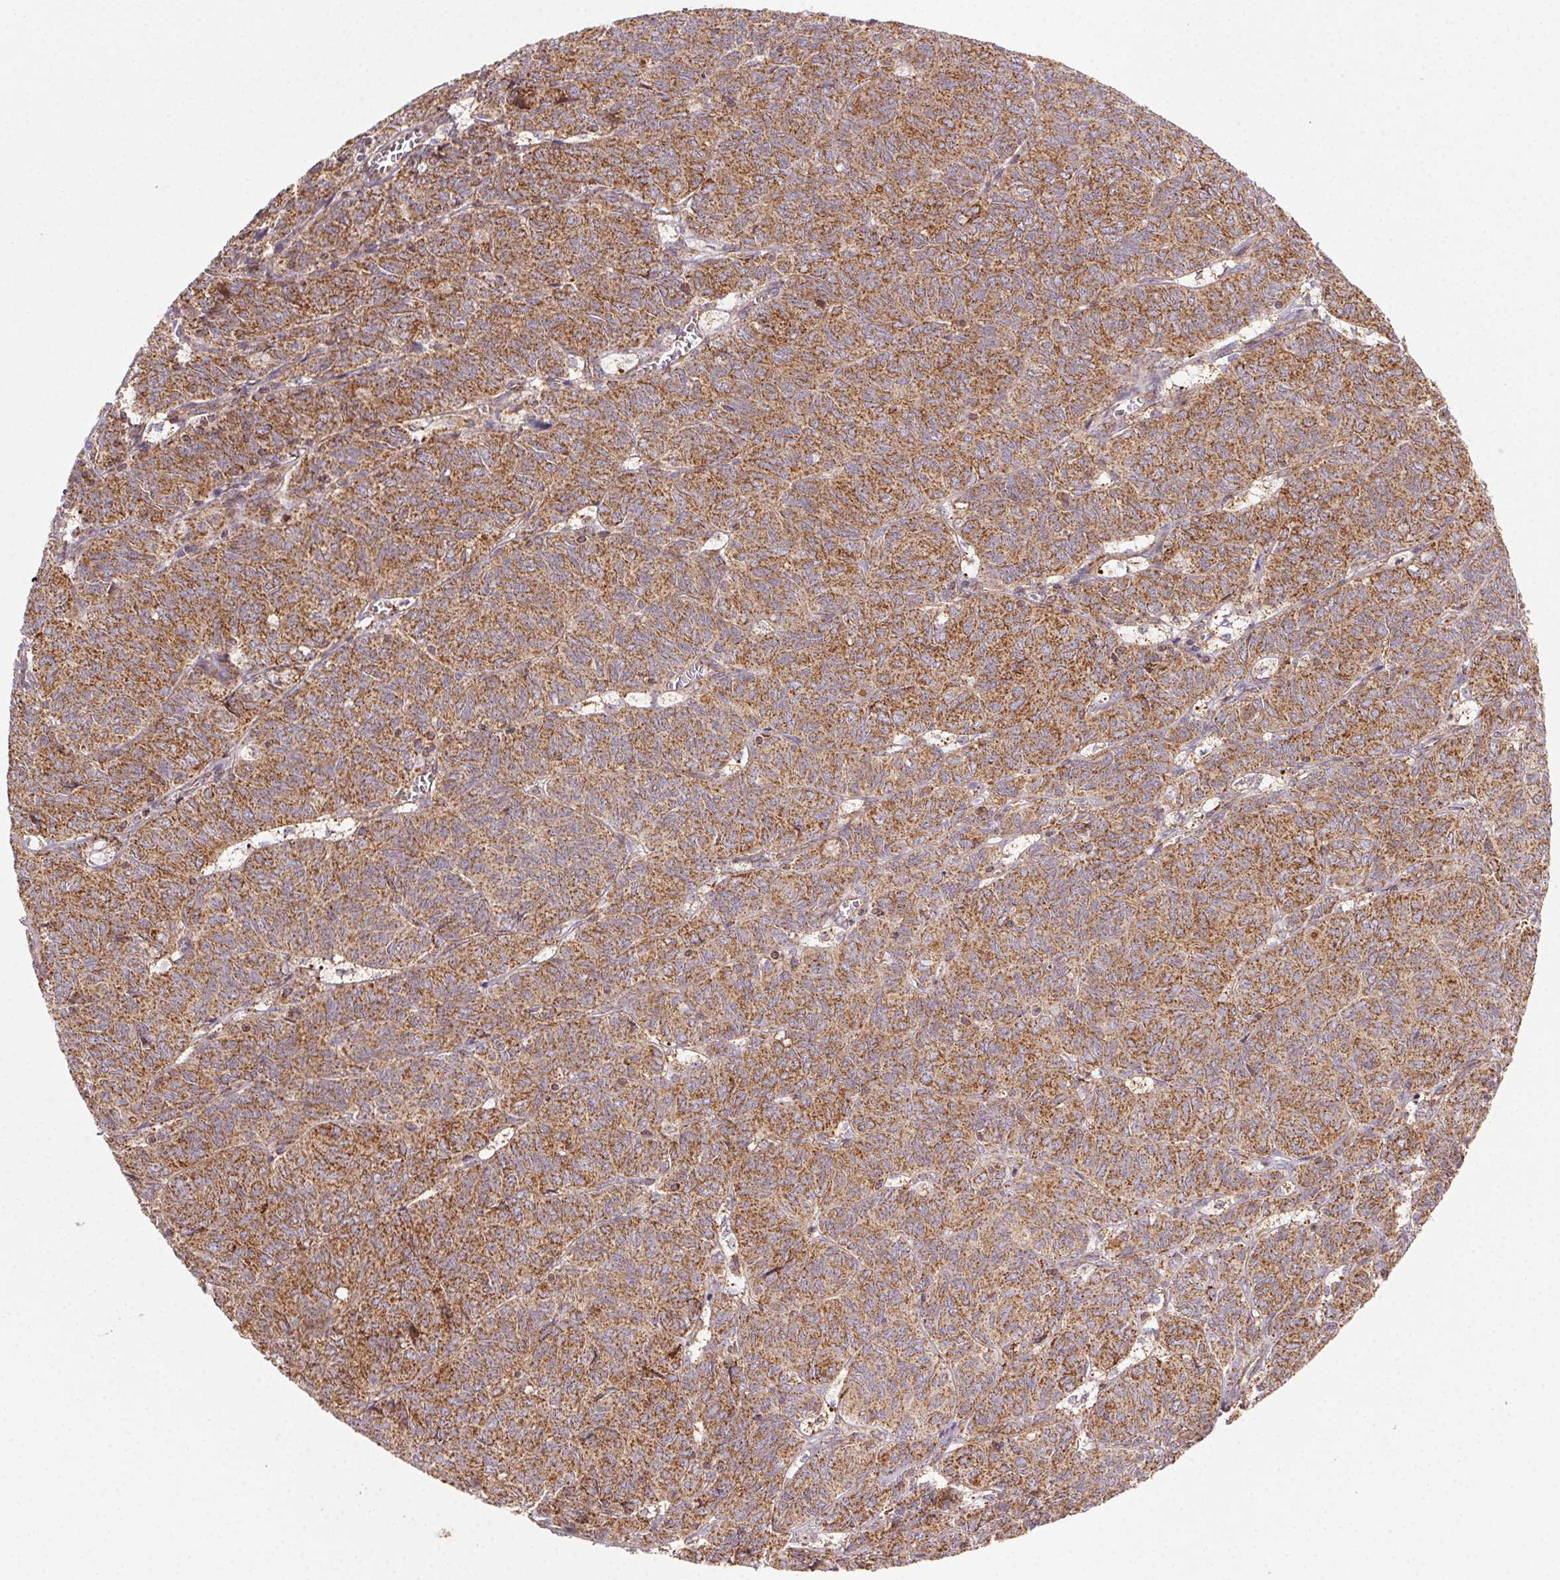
{"staining": {"intensity": "strong", "quantity": ">75%", "location": "cytoplasmic/membranous"}, "tissue": "ovarian cancer", "cell_type": "Tumor cells", "image_type": "cancer", "snomed": [{"axis": "morphology", "description": "Carcinoma, endometroid"}, {"axis": "topography", "description": "Ovary"}], "caption": "High-magnification brightfield microscopy of ovarian cancer (endometroid carcinoma) stained with DAB (3,3'-diaminobenzidine) (brown) and counterstained with hematoxylin (blue). tumor cells exhibit strong cytoplasmic/membranous staining is appreciated in approximately>75% of cells.", "gene": "CLPB", "patient": {"sex": "female", "age": 80}}